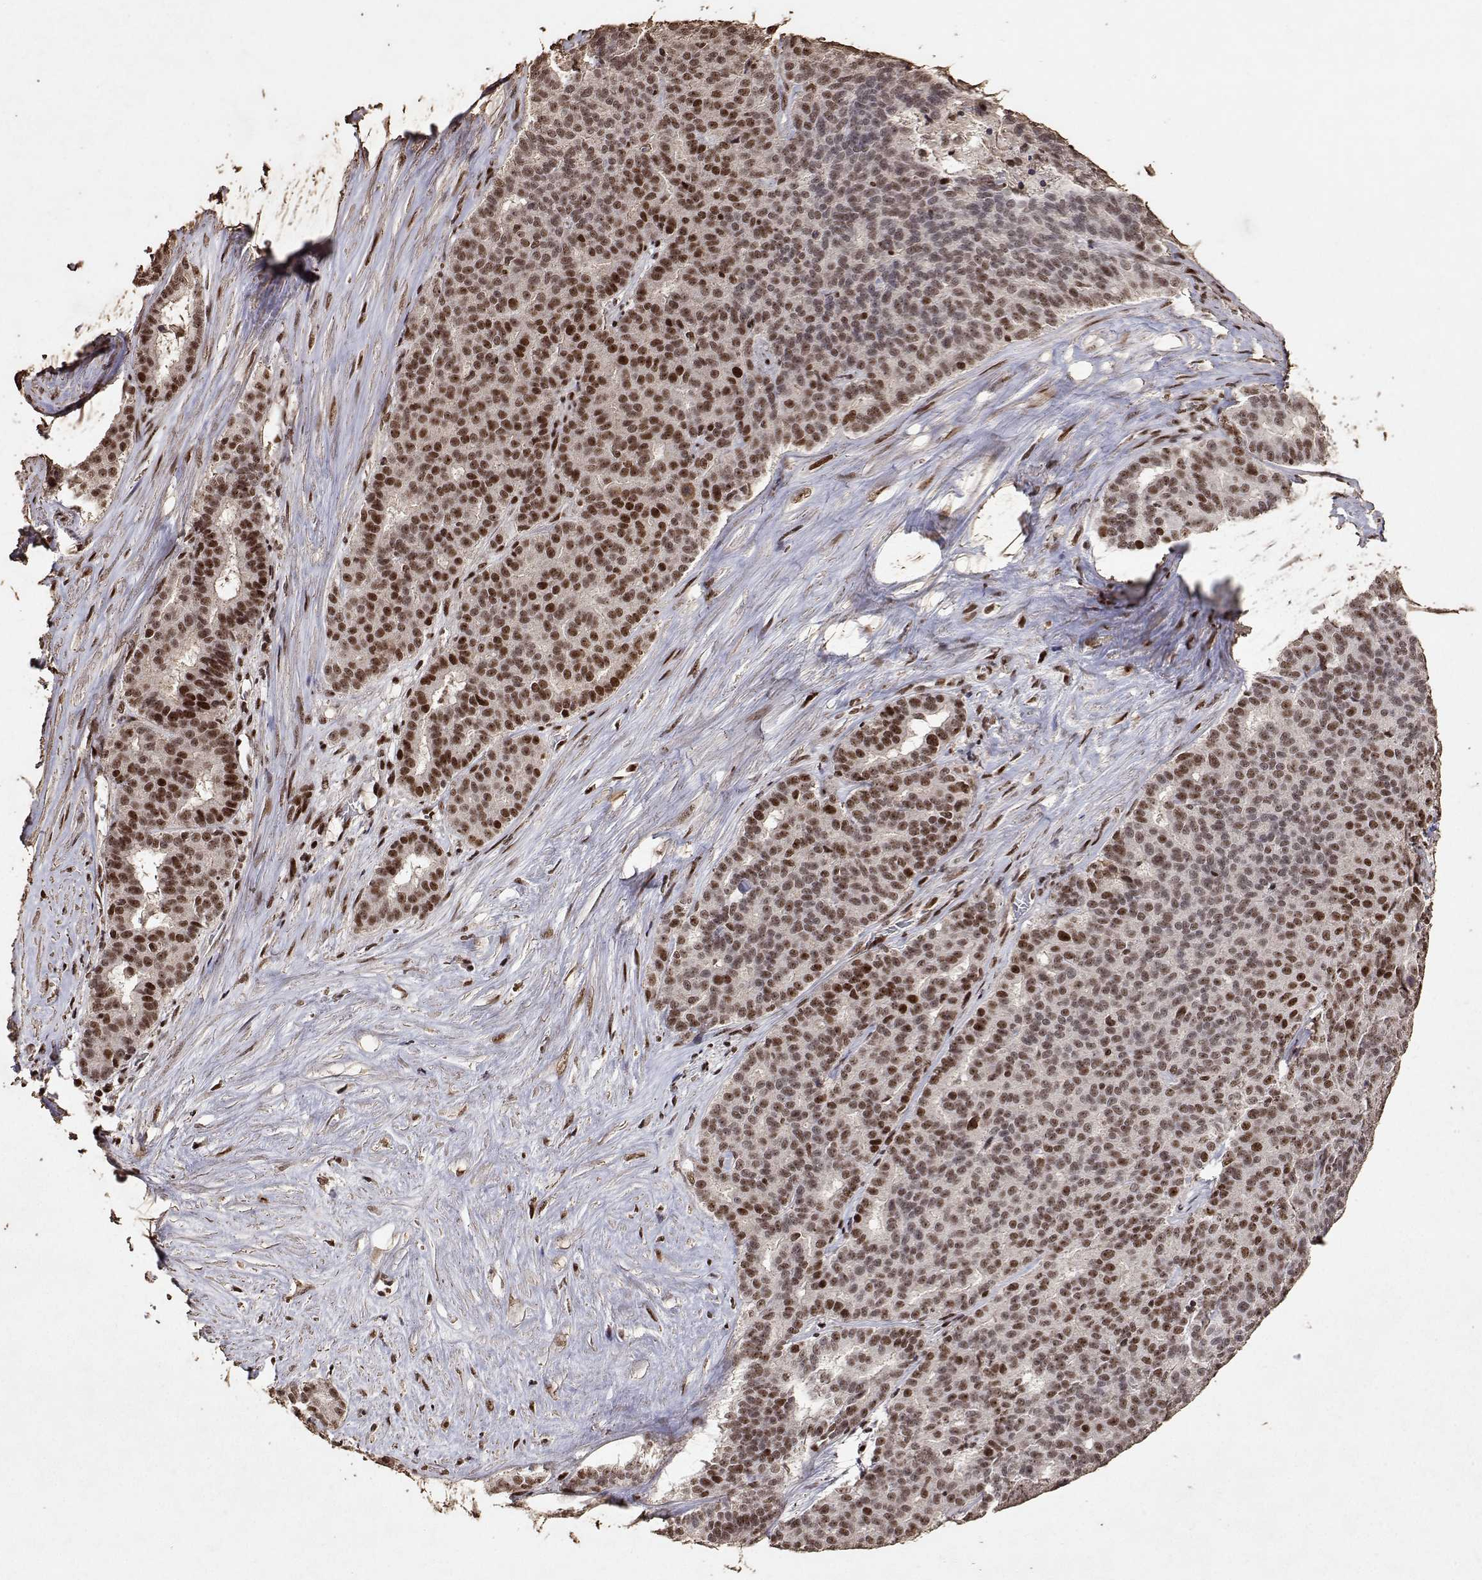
{"staining": {"intensity": "strong", "quantity": ">75%", "location": "nuclear"}, "tissue": "liver cancer", "cell_type": "Tumor cells", "image_type": "cancer", "snomed": [{"axis": "morphology", "description": "Cholangiocarcinoma"}, {"axis": "topography", "description": "Liver"}], "caption": "High-magnification brightfield microscopy of liver cancer (cholangiocarcinoma) stained with DAB (3,3'-diaminobenzidine) (brown) and counterstained with hematoxylin (blue). tumor cells exhibit strong nuclear staining is identified in approximately>75% of cells.", "gene": "TOE1", "patient": {"sex": "female", "age": 47}}